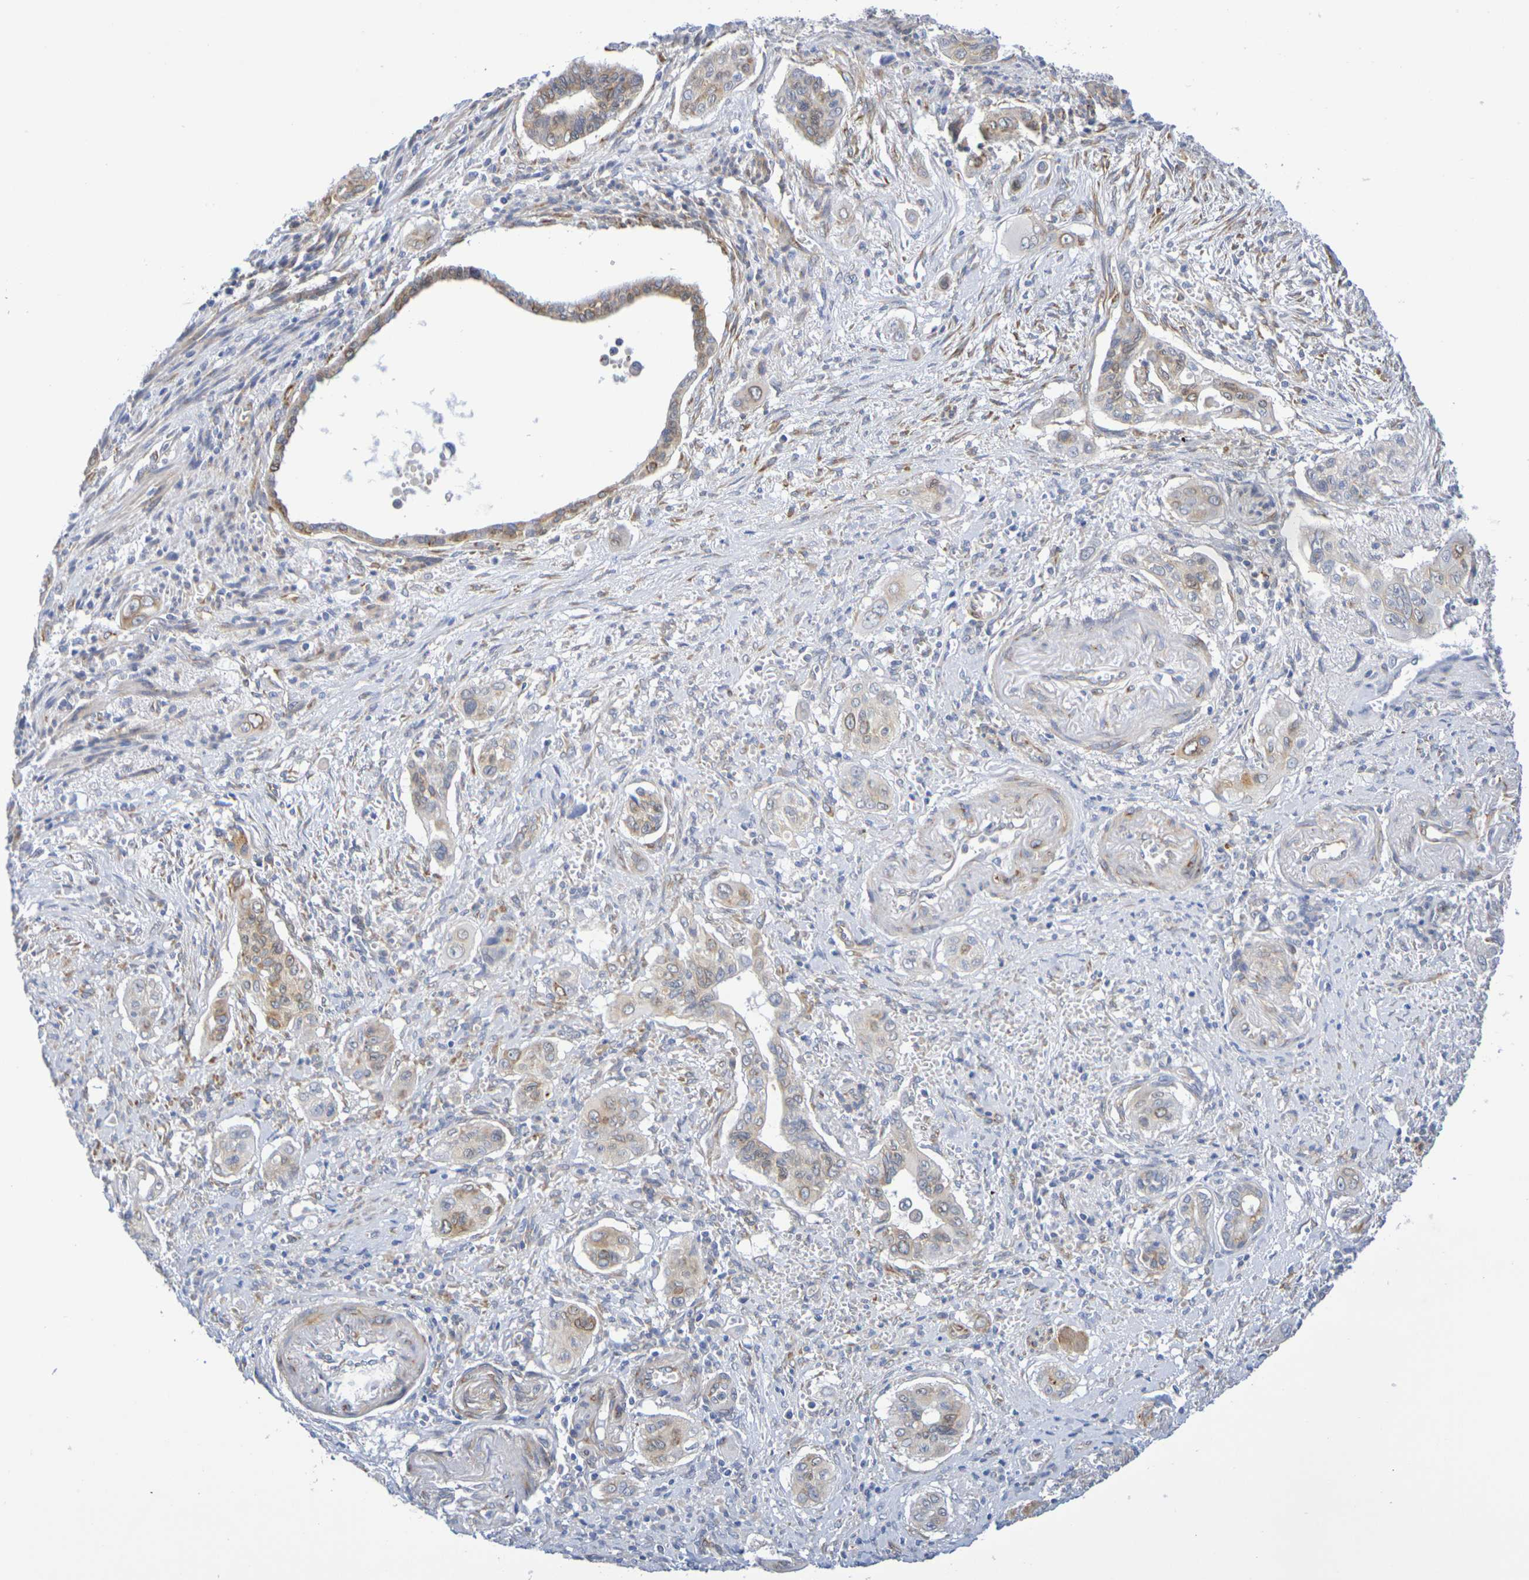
{"staining": {"intensity": "moderate", "quantity": "25%-75%", "location": "cytoplasmic/membranous"}, "tissue": "pancreatic cancer", "cell_type": "Tumor cells", "image_type": "cancer", "snomed": [{"axis": "morphology", "description": "Adenocarcinoma, NOS"}, {"axis": "topography", "description": "Pancreas"}], "caption": "DAB (3,3'-diaminobenzidine) immunohistochemical staining of human pancreatic cancer (adenocarcinoma) reveals moderate cytoplasmic/membranous protein positivity in approximately 25%-75% of tumor cells.", "gene": "TMCC3", "patient": {"sex": "male", "age": 77}}